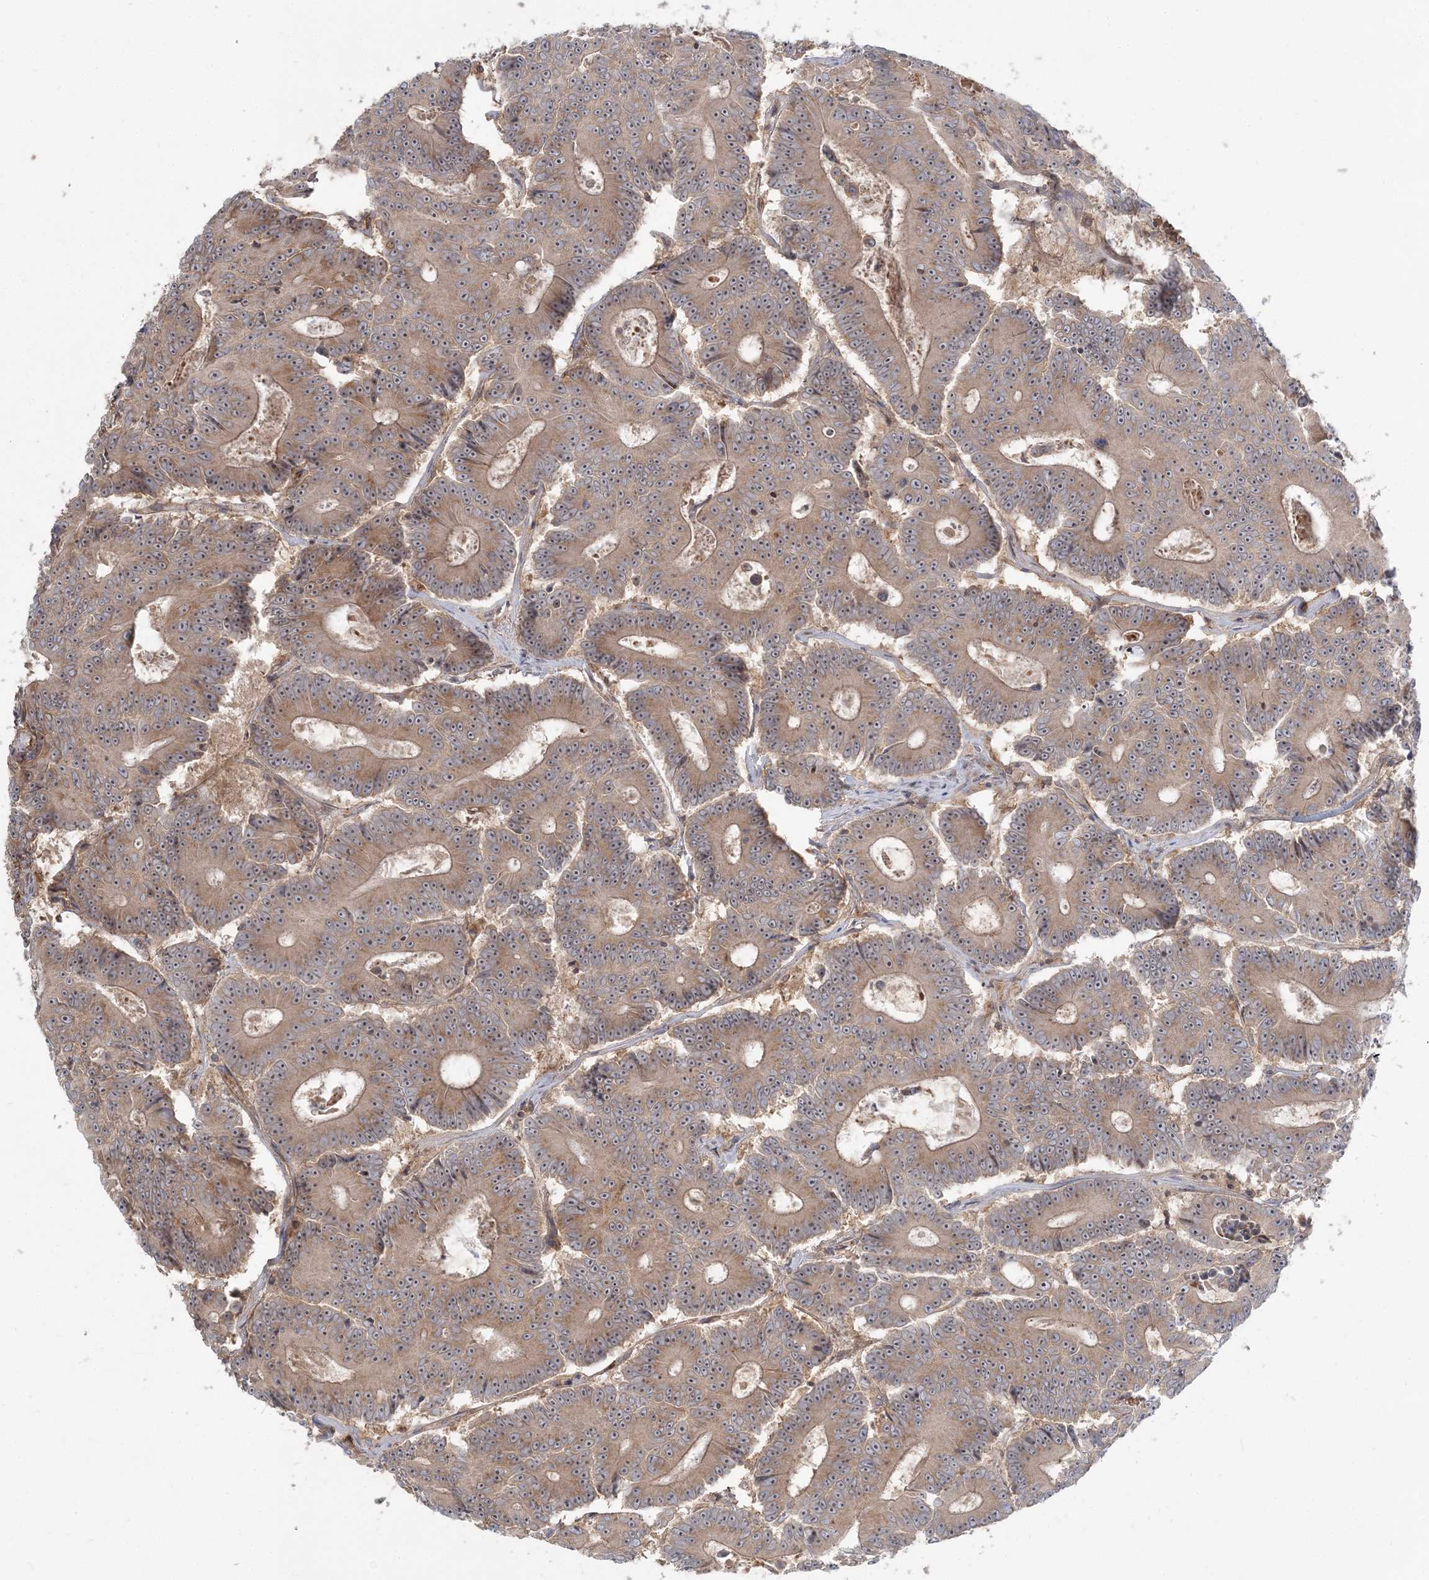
{"staining": {"intensity": "weak", "quantity": ">75%", "location": "cytoplasmic/membranous"}, "tissue": "colorectal cancer", "cell_type": "Tumor cells", "image_type": "cancer", "snomed": [{"axis": "morphology", "description": "Adenocarcinoma, NOS"}, {"axis": "topography", "description": "Colon"}], "caption": "Colorectal cancer (adenocarcinoma) stained with IHC shows weak cytoplasmic/membranous positivity in about >75% of tumor cells. (DAB (3,3'-diaminobenzidine) = brown stain, brightfield microscopy at high magnification).", "gene": "AP1AR", "patient": {"sex": "male", "age": 83}}